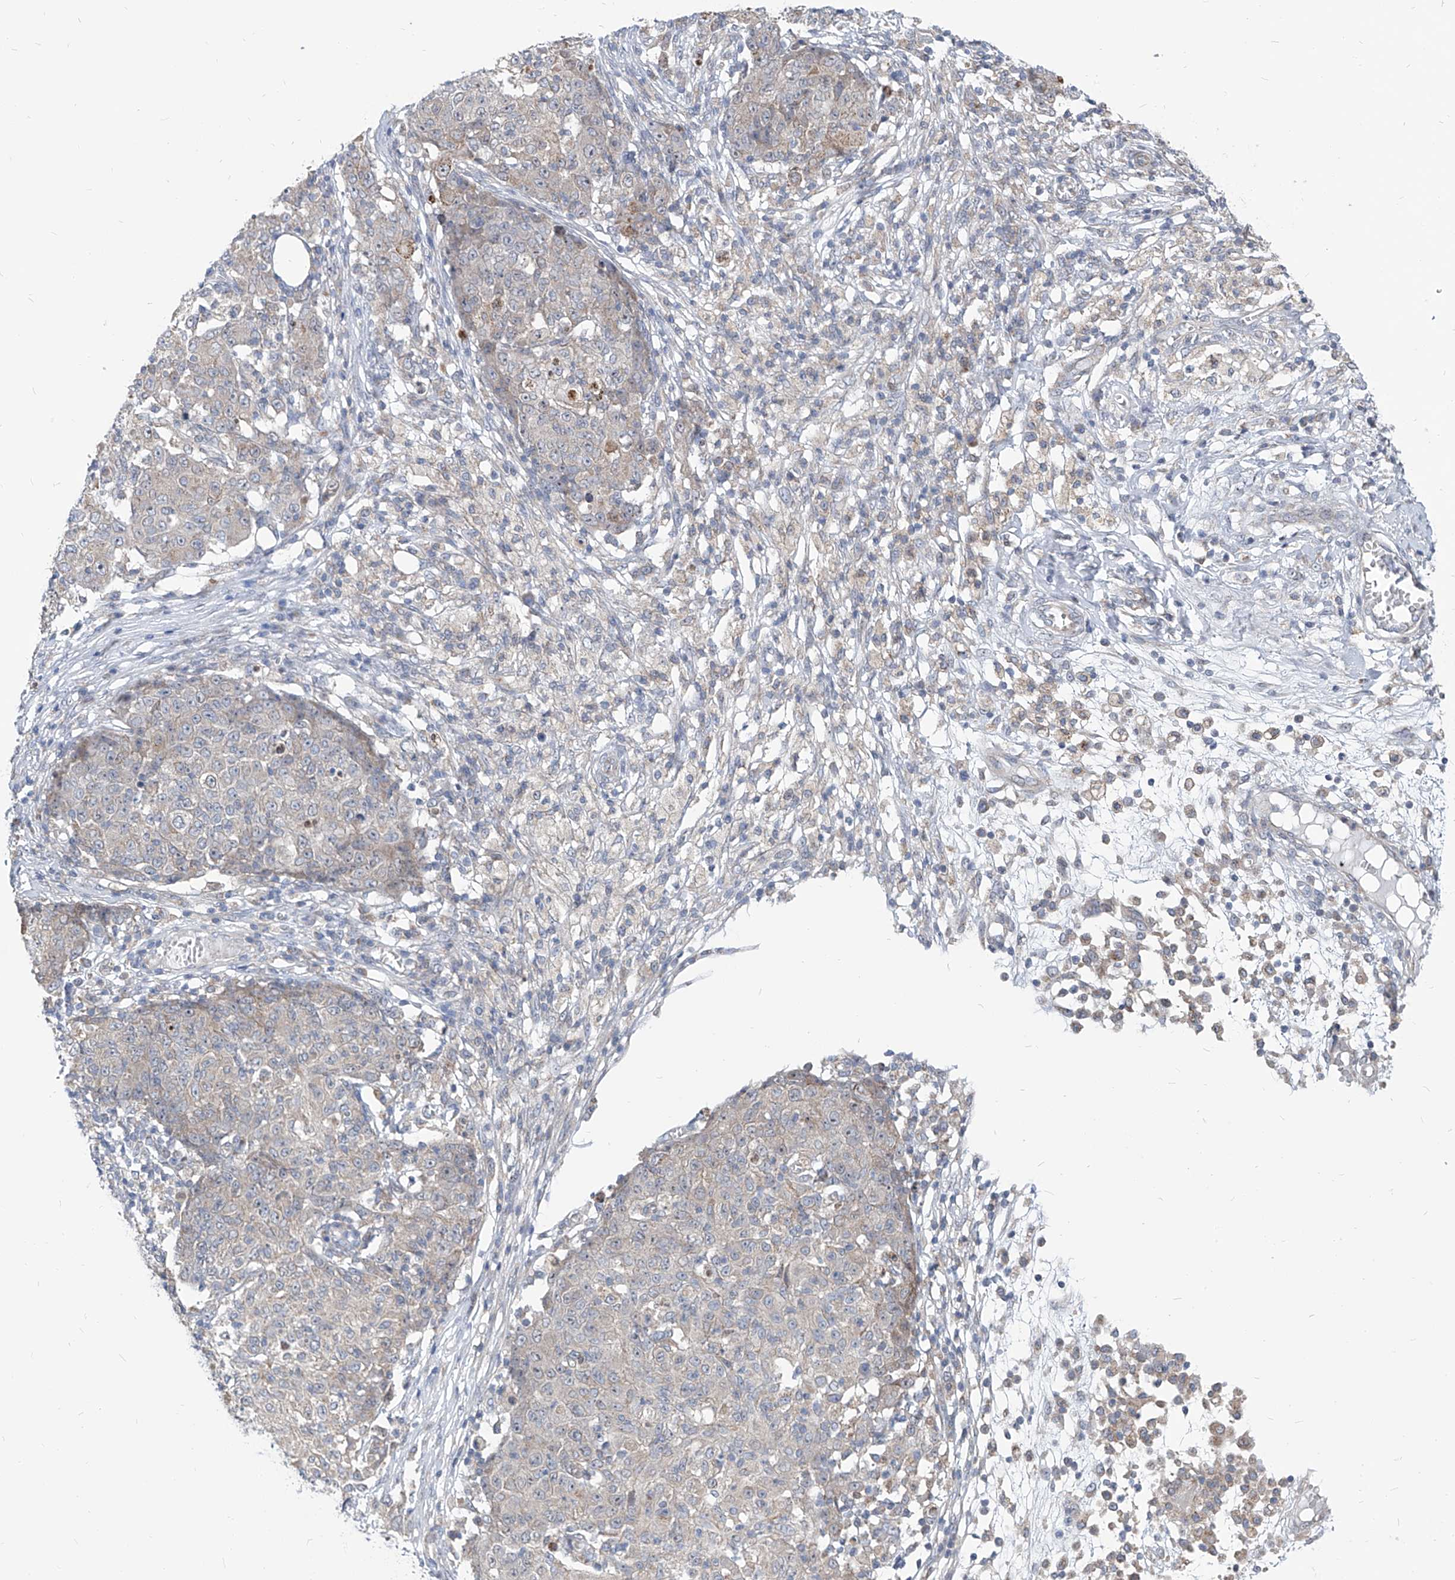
{"staining": {"intensity": "negative", "quantity": "none", "location": "none"}, "tissue": "ovarian cancer", "cell_type": "Tumor cells", "image_type": "cancer", "snomed": [{"axis": "morphology", "description": "Carcinoma, endometroid"}, {"axis": "topography", "description": "Ovary"}], "caption": "Tumor cells show no significant staining in endometroid carcinoma (ovarian).", "gene": "AGPS", "patient": {"sex": "female", "age": 42}}